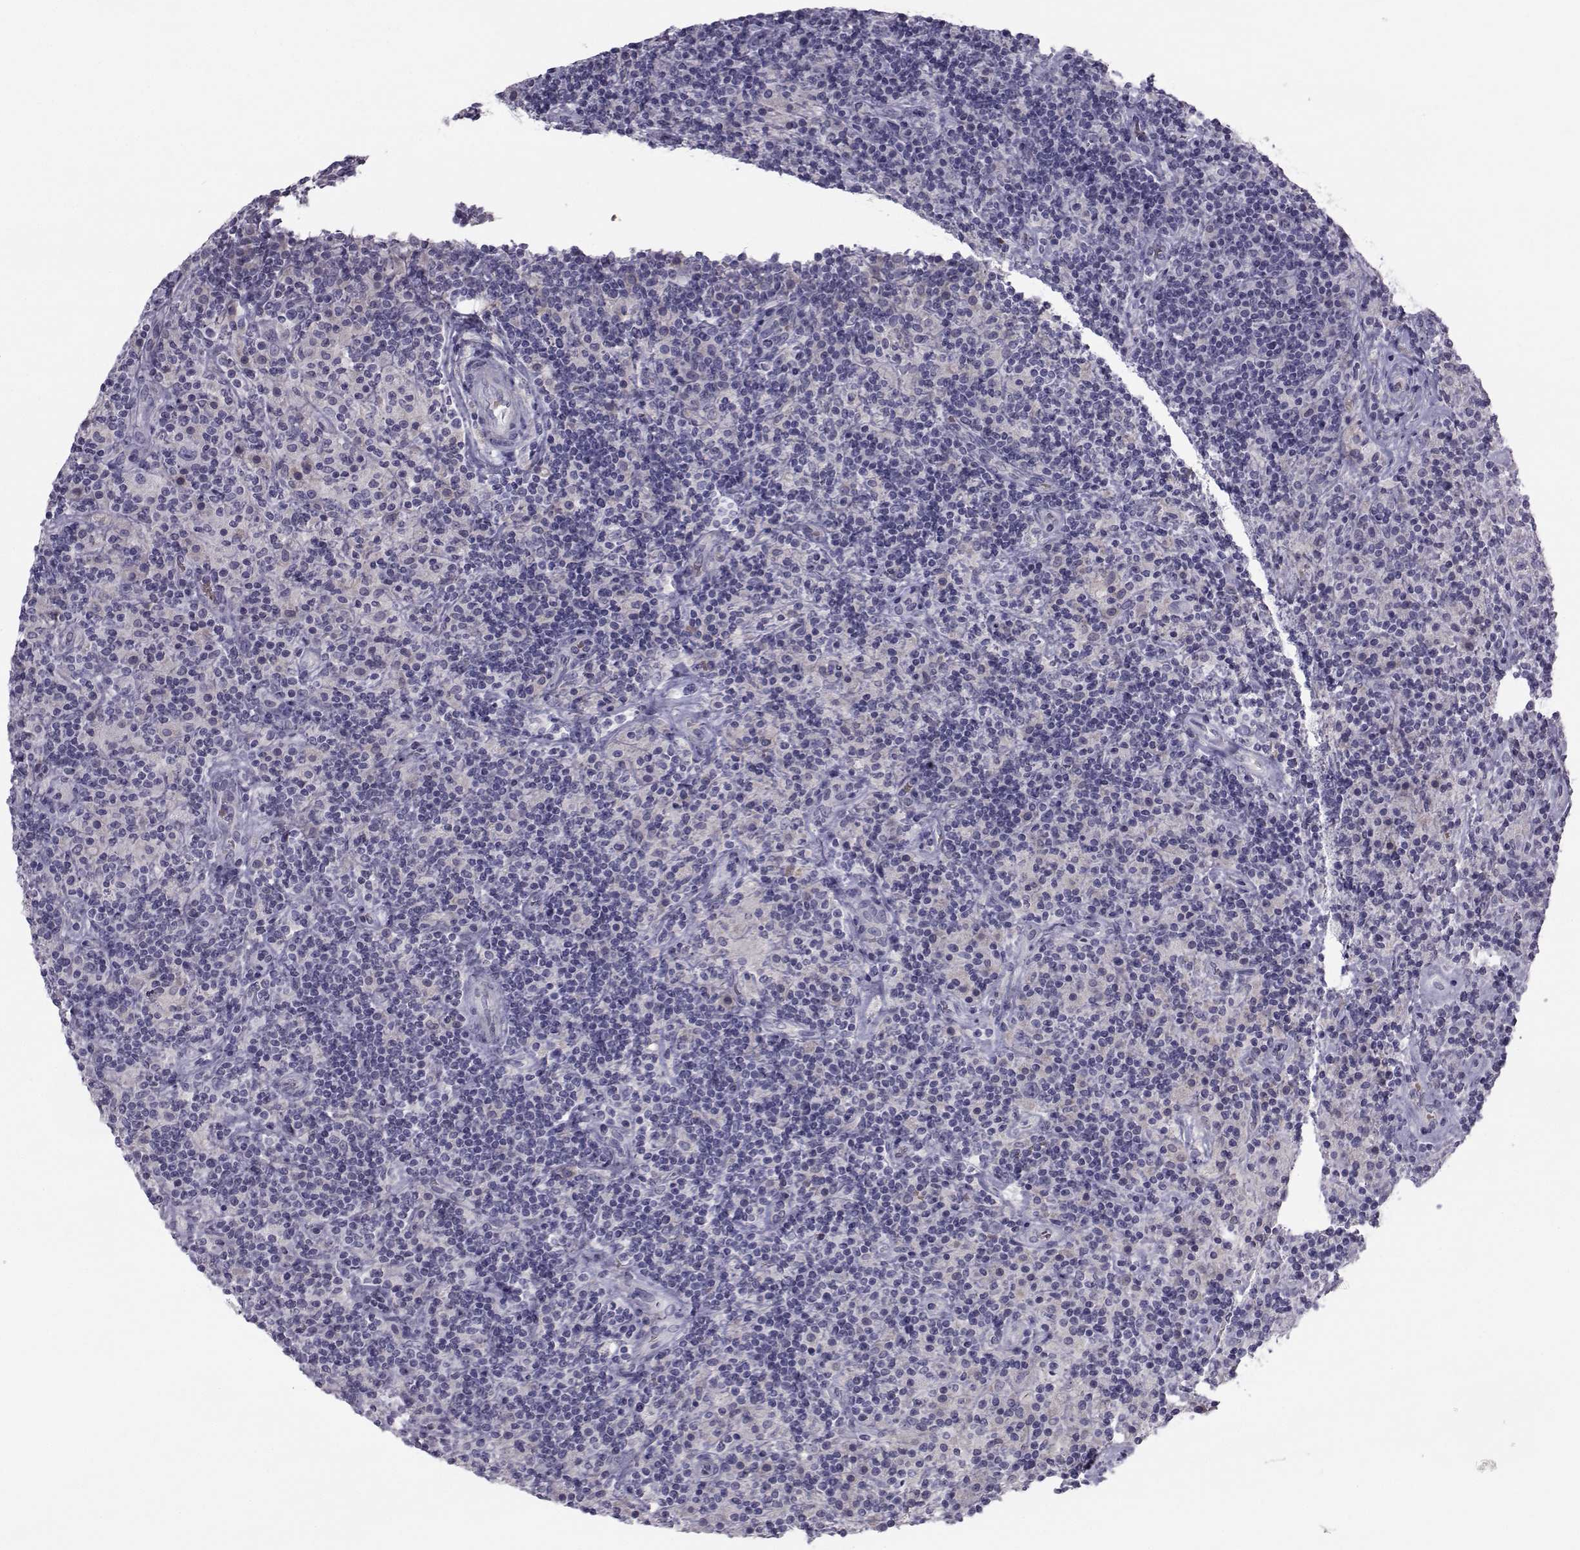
{"staining": {"intensity": "negative", "quantity": "none", "location": "none"}, "tissue": "lymphoma", "cell_type": "Tumor cells", "image_type": "cancer", "snomed": [{"axis": "morphology", "description": "Hodgkin's disease, NOS"}, {"axis": "topography", "description": "Lymph node"}], "caption": "Immunohistochemical staining of human lymphoma demonstrates no significant positivity in tumor cells. (Immunohistochemistry, brightfield microscopy, high magnification).", "gene": "GARIN3", "patient": {"sex": "male", "age": 70}}